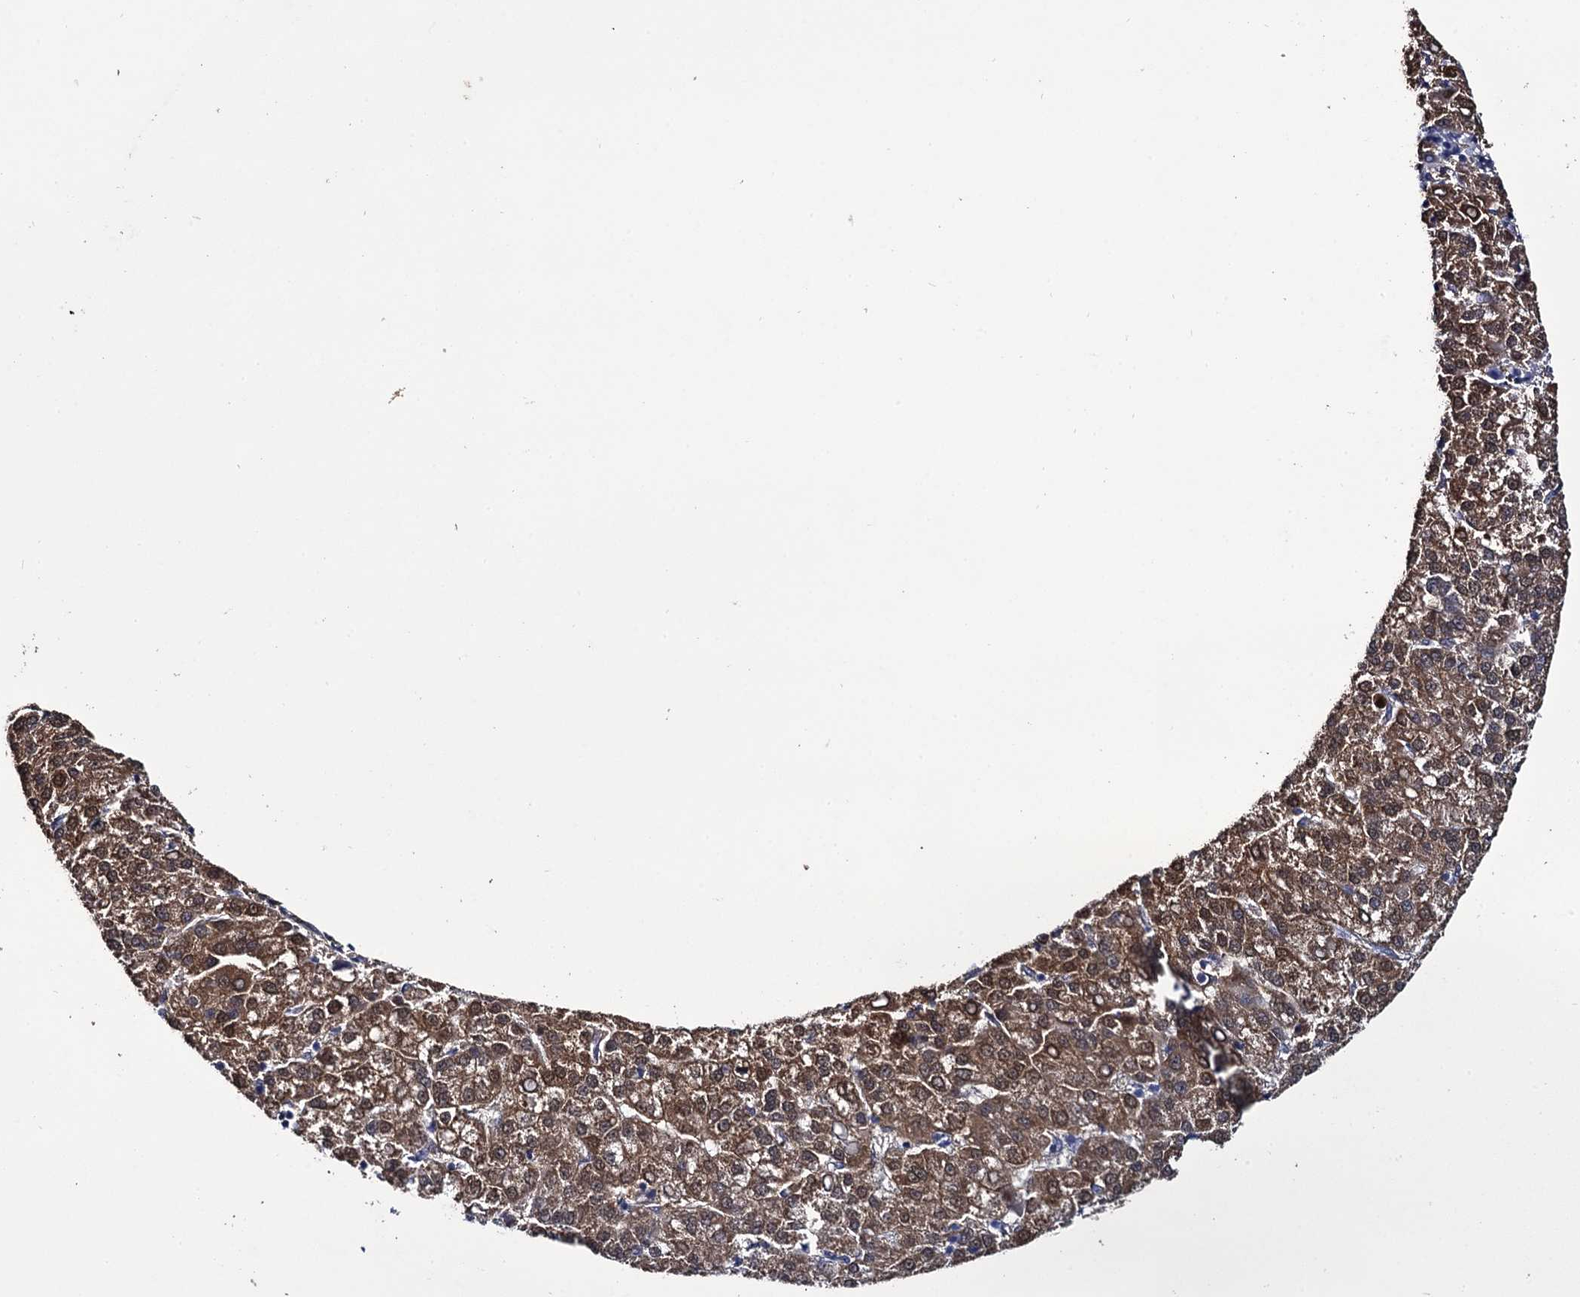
{"staining": {"intensity": "moderate", "quantity": ">75%", "location": "cytoplasmic/membranous"}, "tissue": "liver cancer", "cell_type": "Tumor cells", "image_type": "cancer", "snomed": [{"axis": "morphology", "description": "Carcinoma, Hepatocellular, NOS"}, {"axis": "topography", "description": "Liver"}], "caption": "Immunohistochemical staining of liver cancer (hepatocellular carcinoma) demonstrates moderate cytoplasmic/membranous protein expression in approximately >75% of tumor cells.", "gene": "CRYL1", "patient": {"sex": "female", "age": 58}}